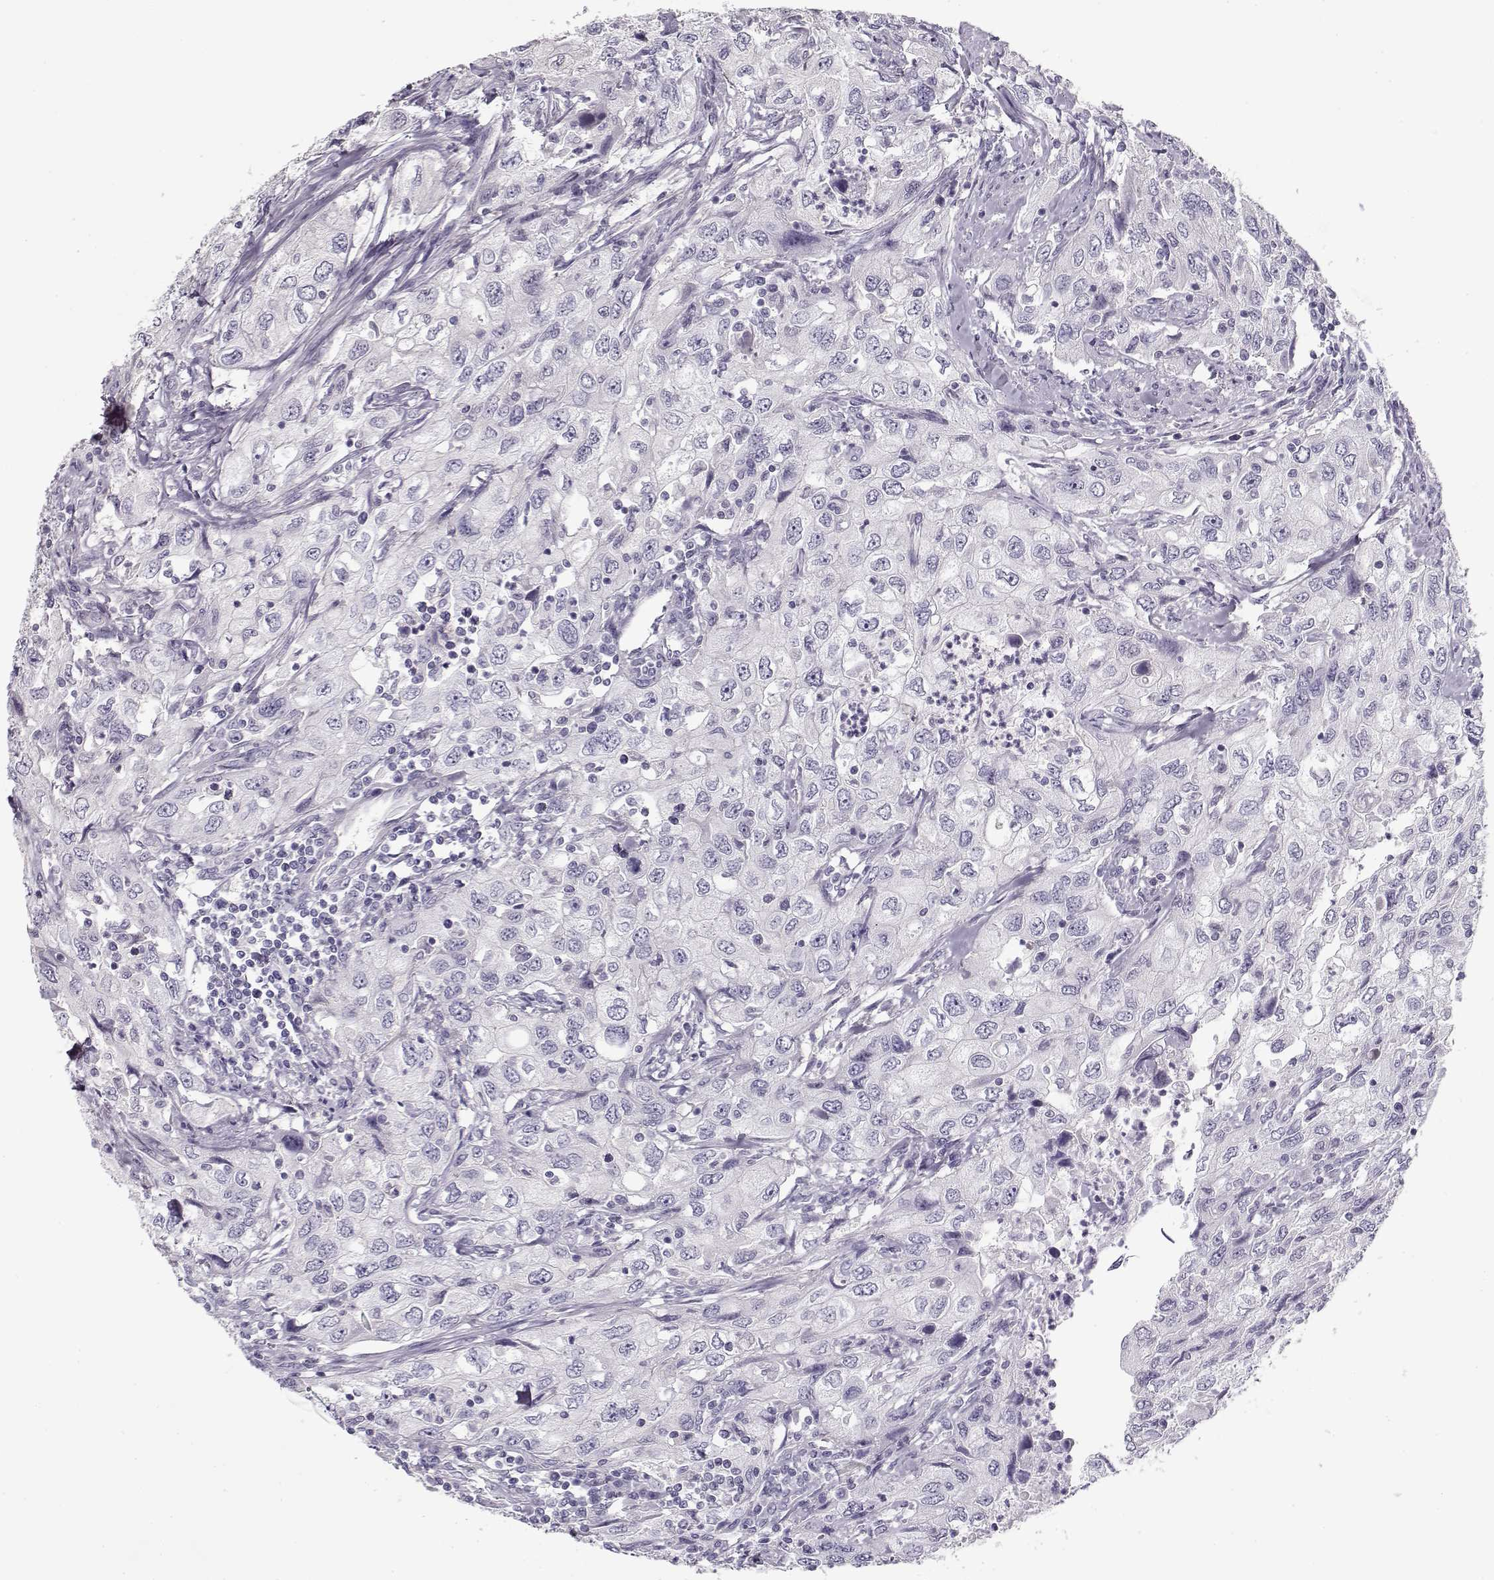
{"staining": {"intensity": "negative", "quantity": "none", "location": "none"}, "tissue": "urothelial cancer", "cell_type": "Tumor cells", "image_type": "cancer", "snomed": [{"axis": "morphology", "description": "Urothelial carcinoma, High grade"}, {"axis": "topography", "description": "Urinary bladder"}], "caption": "High magnification brightfield microscopy of high-grade urothelial carcinoma stained with DAB (brown) and counterstained with hematoxylin (blue): tumor cells show no significant positivity.", "gene": "CCDC136", "patient": {"sex": "male", "age": 76}}